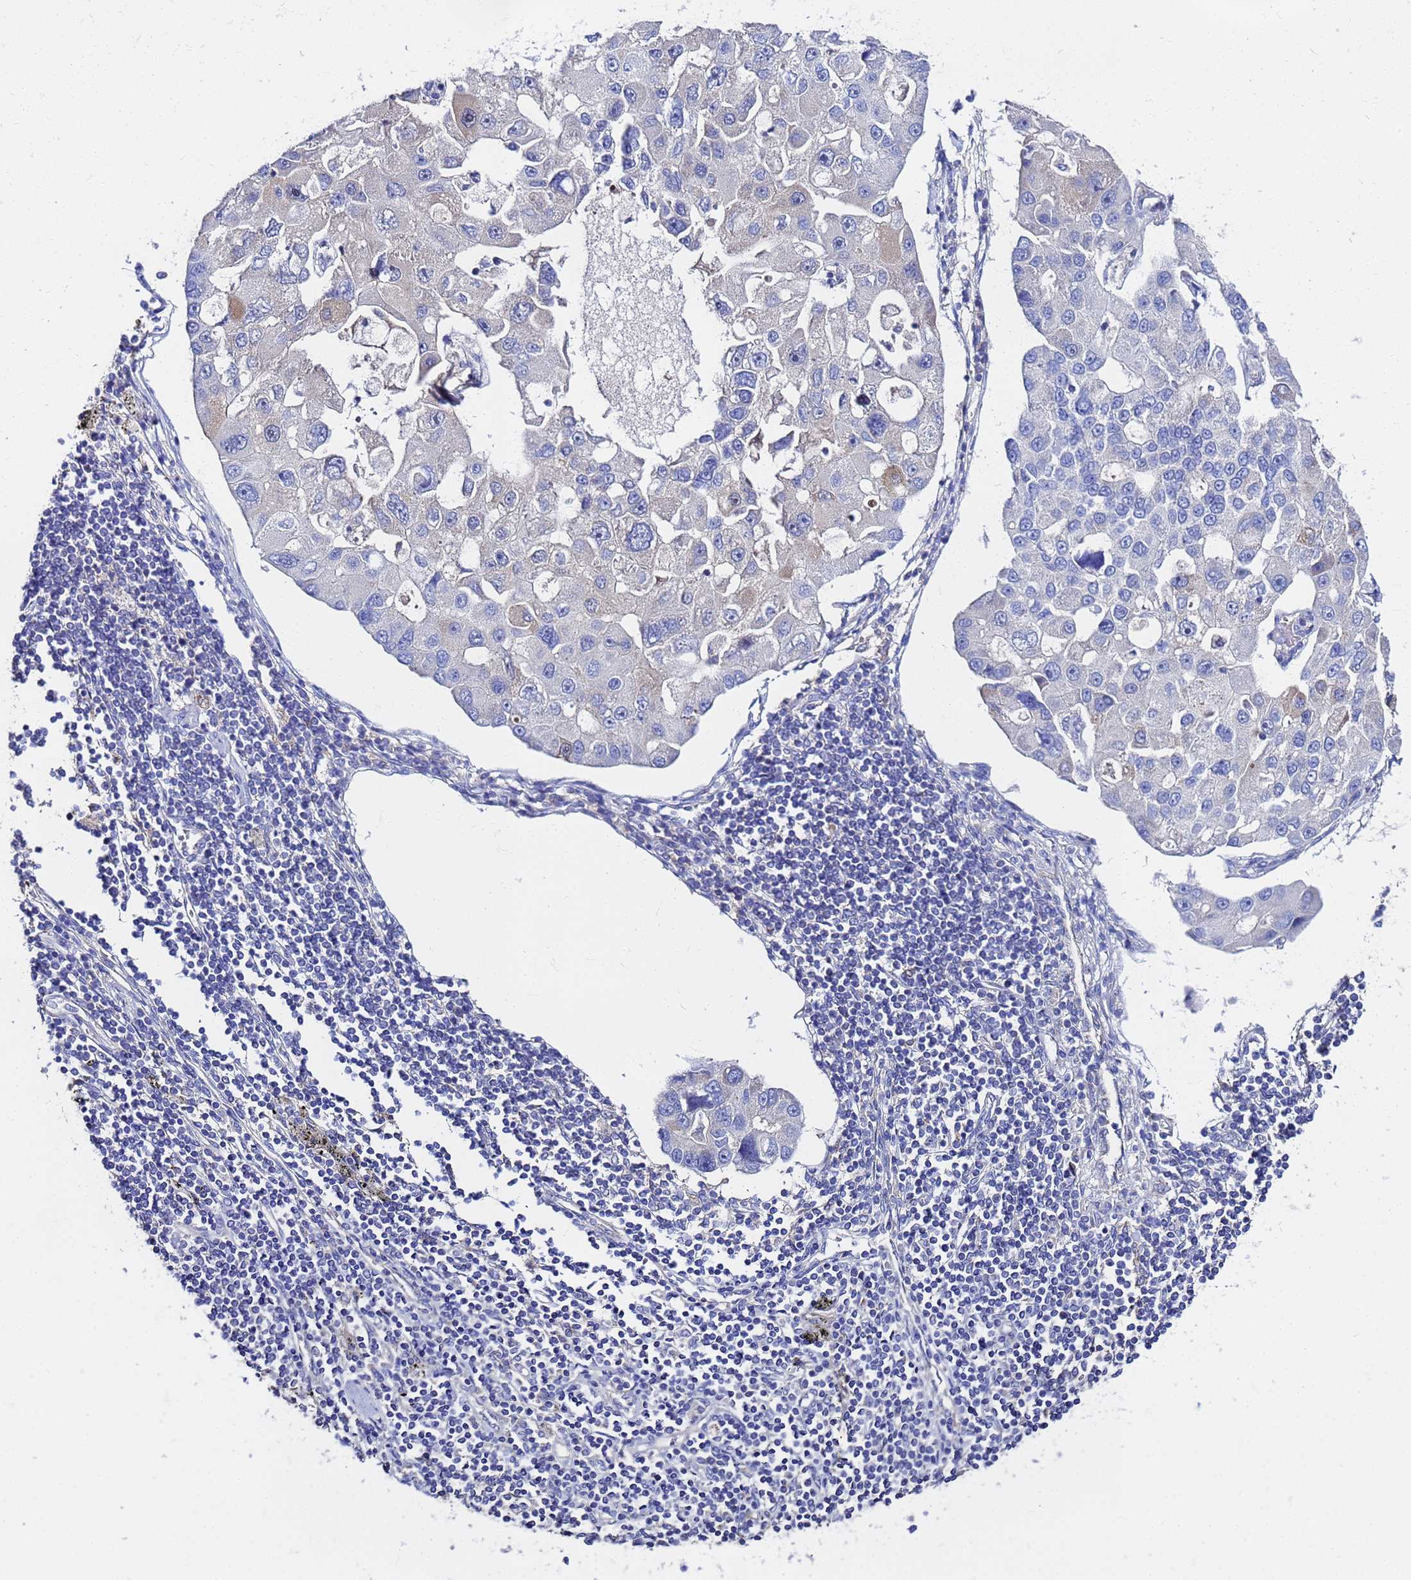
{"staining": {"intensity": "negative", "quantity": "none", "location": "none"}, "tissue": "lung cancer", "cell_type": "Tumor cells", "image_type": "cancer", "snomed": [{"axis": "morphology", "description": "Adenocarcinoma, NOS"}, {"axis": "topography", "description": "Lung"}], "caption": "Tumor cells are negative for protein expression in human lung adenocarcinoma.", "gene": "FAHD2A", "patient": {"sex": "female", "age": 54}}